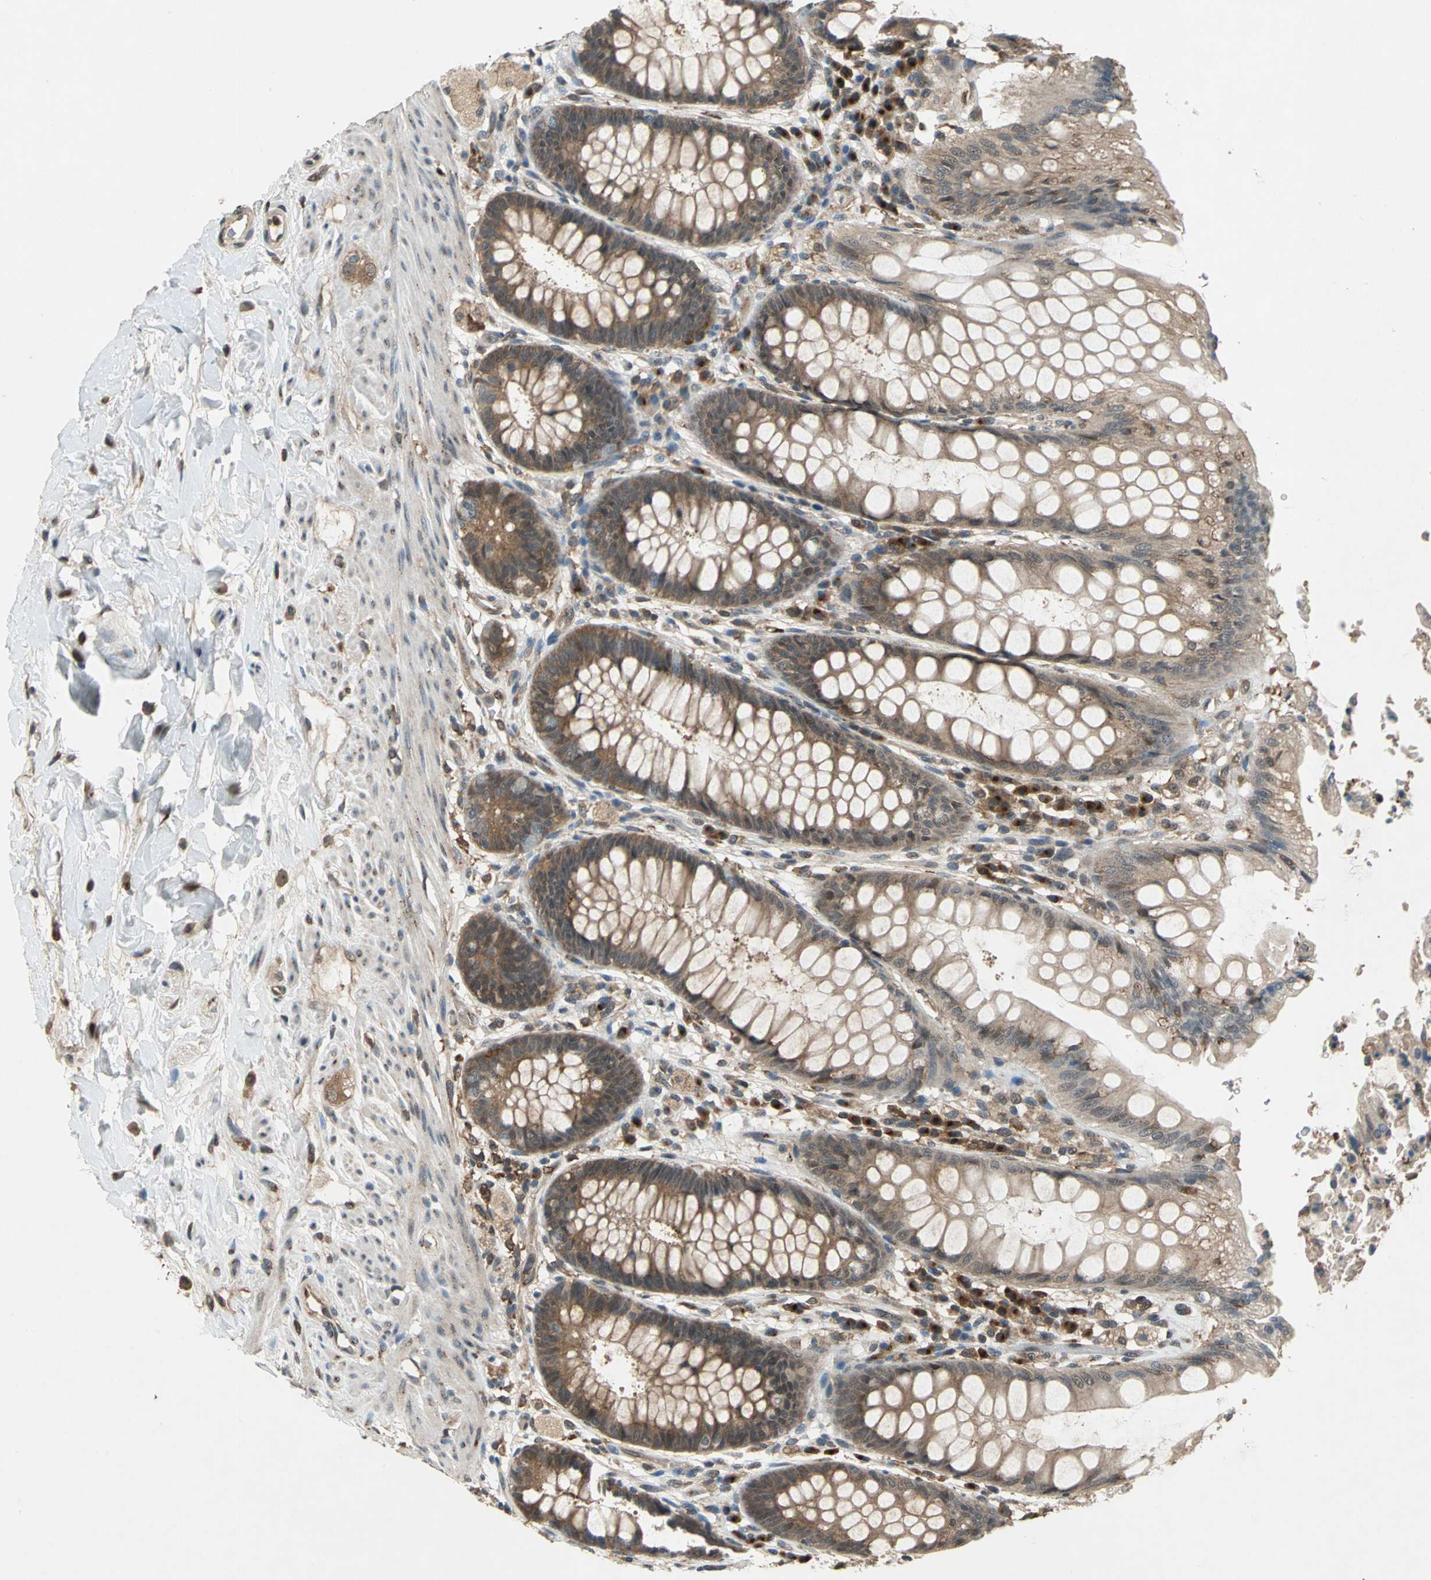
{"staining": {"intensity": "strong", "quantity": ">75%", "location": "cytoplasmic/membranous"}, "tissue": "rectum", "cell_type": "Glandular cells", "image_type": "normal", "snomed": [{"axis": "morphology", "description": "Normal tissue, NOS"}, {"axis": "topography", "description": "Rectum"}], "caption": "This image reveals IHC staining of unremarkable rectum, with high strong cytoplasmic/membranous expression in about >75% of glandular cells.", "gene": "NFKBIE", "patient": {"sex": "female", "age": 46}}